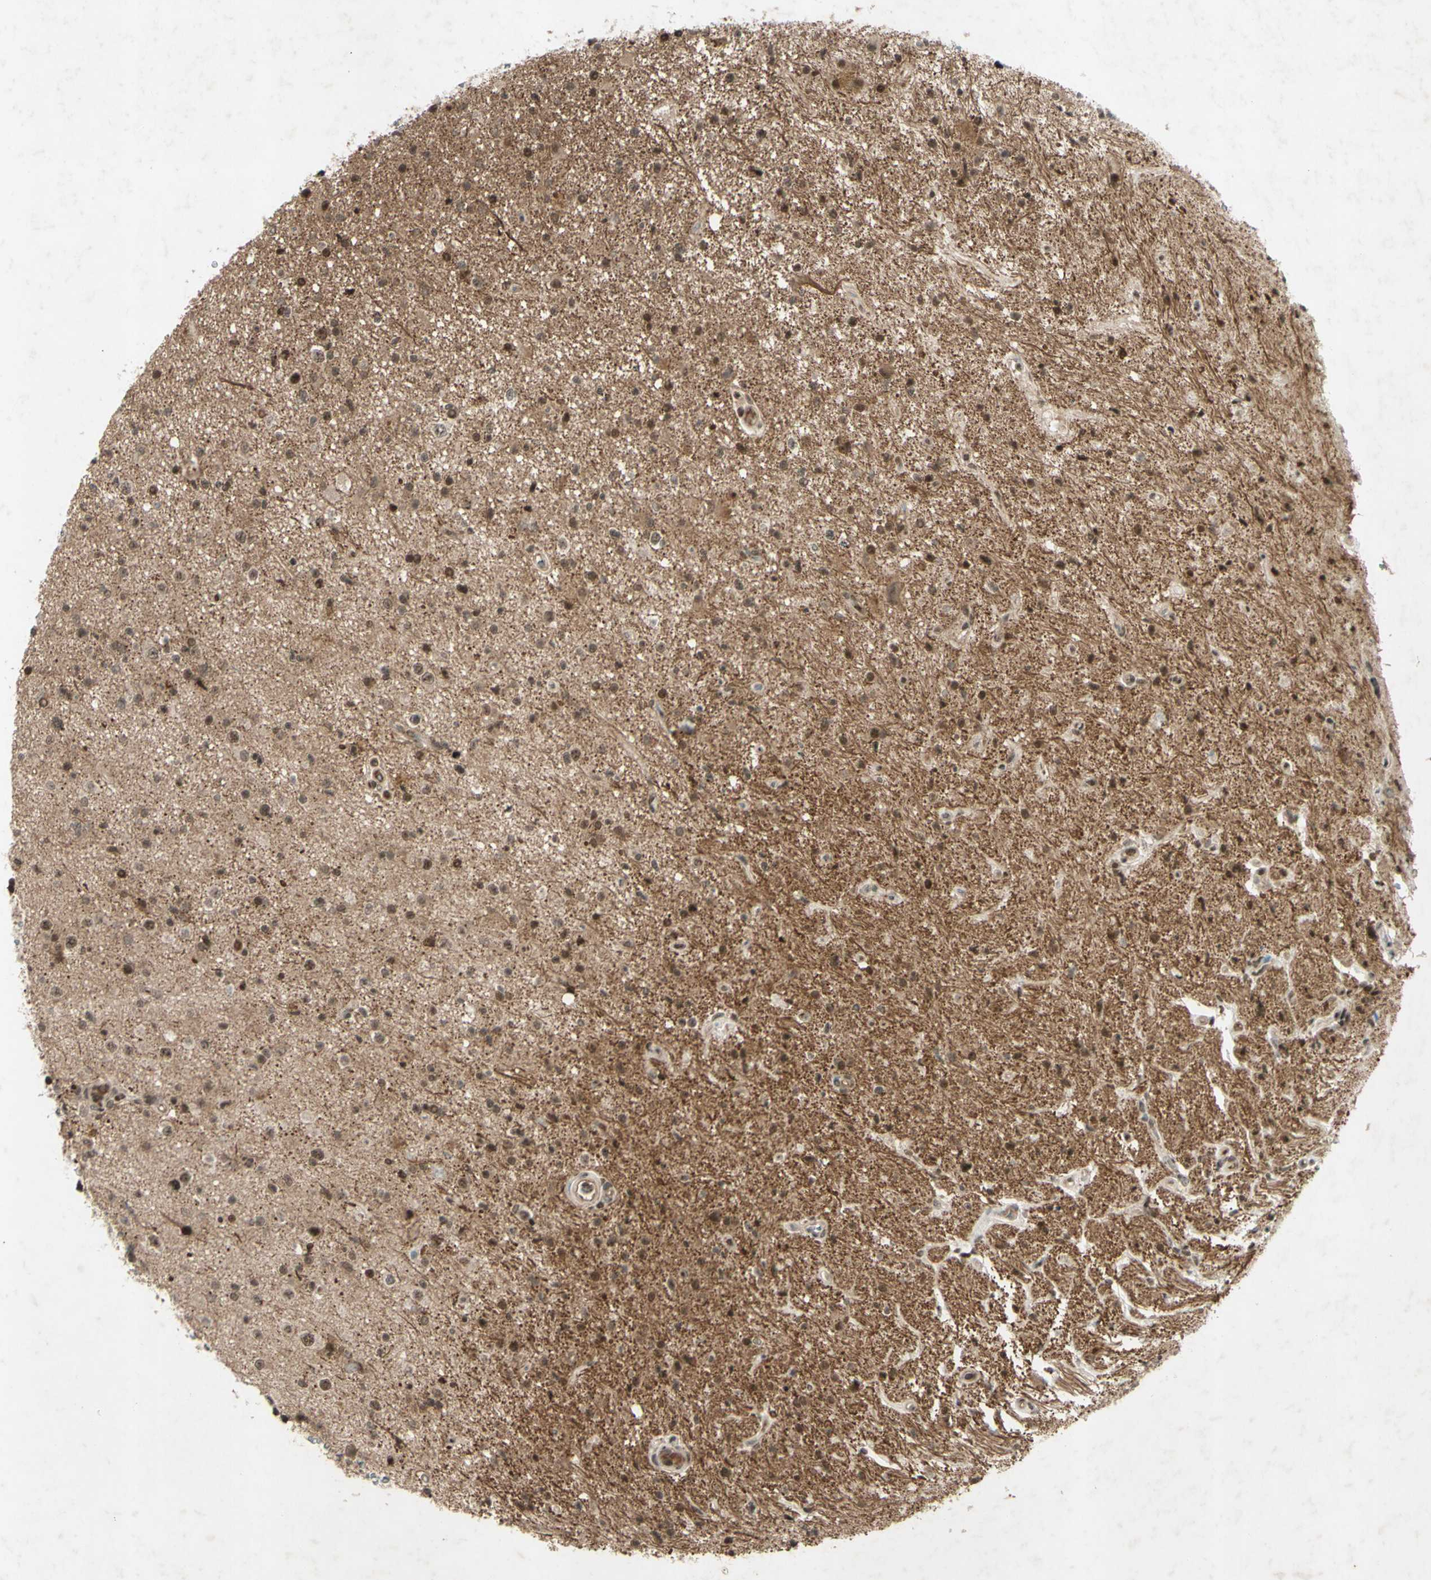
{"staining": {"intensity": "moderate", "quantity": ">75%", "location": "nuclear"}, "tissue": "glioma", "cell_type": "Tumor cells", "image_type": "cancer", "snomed": [{"axis": "morphology", "description": "Glioma, malignant, High grade"}, {"axis": "topography", "description": "Brain"}], "caption": "A high-resolution micrograph shows IHC staining of malignant glioma (high-grade), which reveals moderate nuclear expression in about >75% of tumor cells. The staining is performed using DAB (3,3'-diaminobenzidine) brown chromogen to label protein expression. The nuclei are counter-stained blue using hematoxylin.", "gene": "SNW1", "patient": {"sex": "male", "age": 33}}